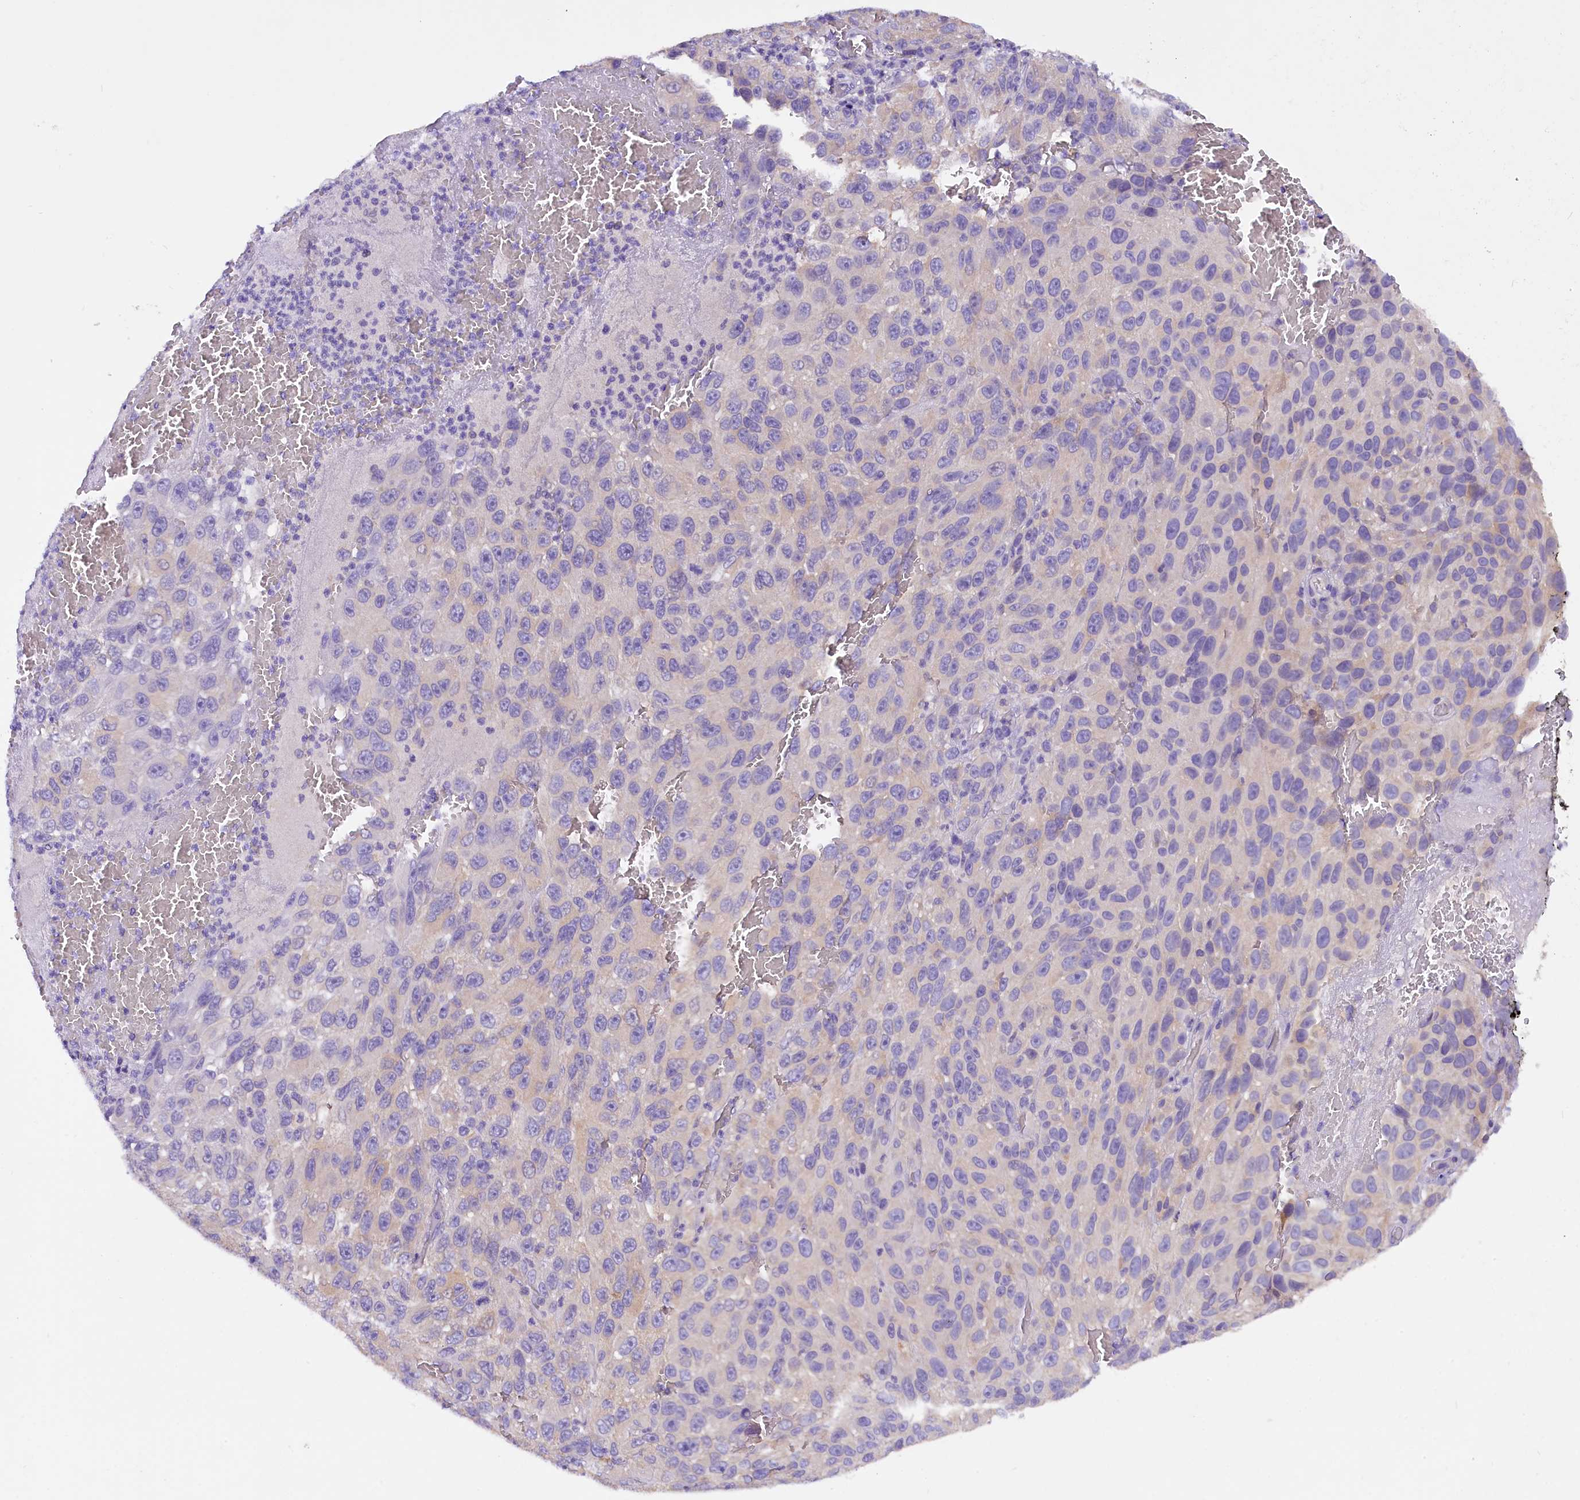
{"staining": {"intensity": "negative", "quantity": "none", "location": "none"}, "tissue": "melanoma", "cell_type": "Tumor cells", "image_type": "cancer", "snomed": [{"axis": "morphology", "description": "Normal tissue, NOS"}, {"axis": "morphology", "description": "Malignant melanoma, NOS"}, {"axis": "topography", "description": "Skin"}], "caption": "DAB (3,3'-diaminobenzidine) immunohistochemical staining of melanoma demonstrates no significant staining in tumor cells.", "gene": "AP3B2", "patient": {"sex": "female", "age": 96}}